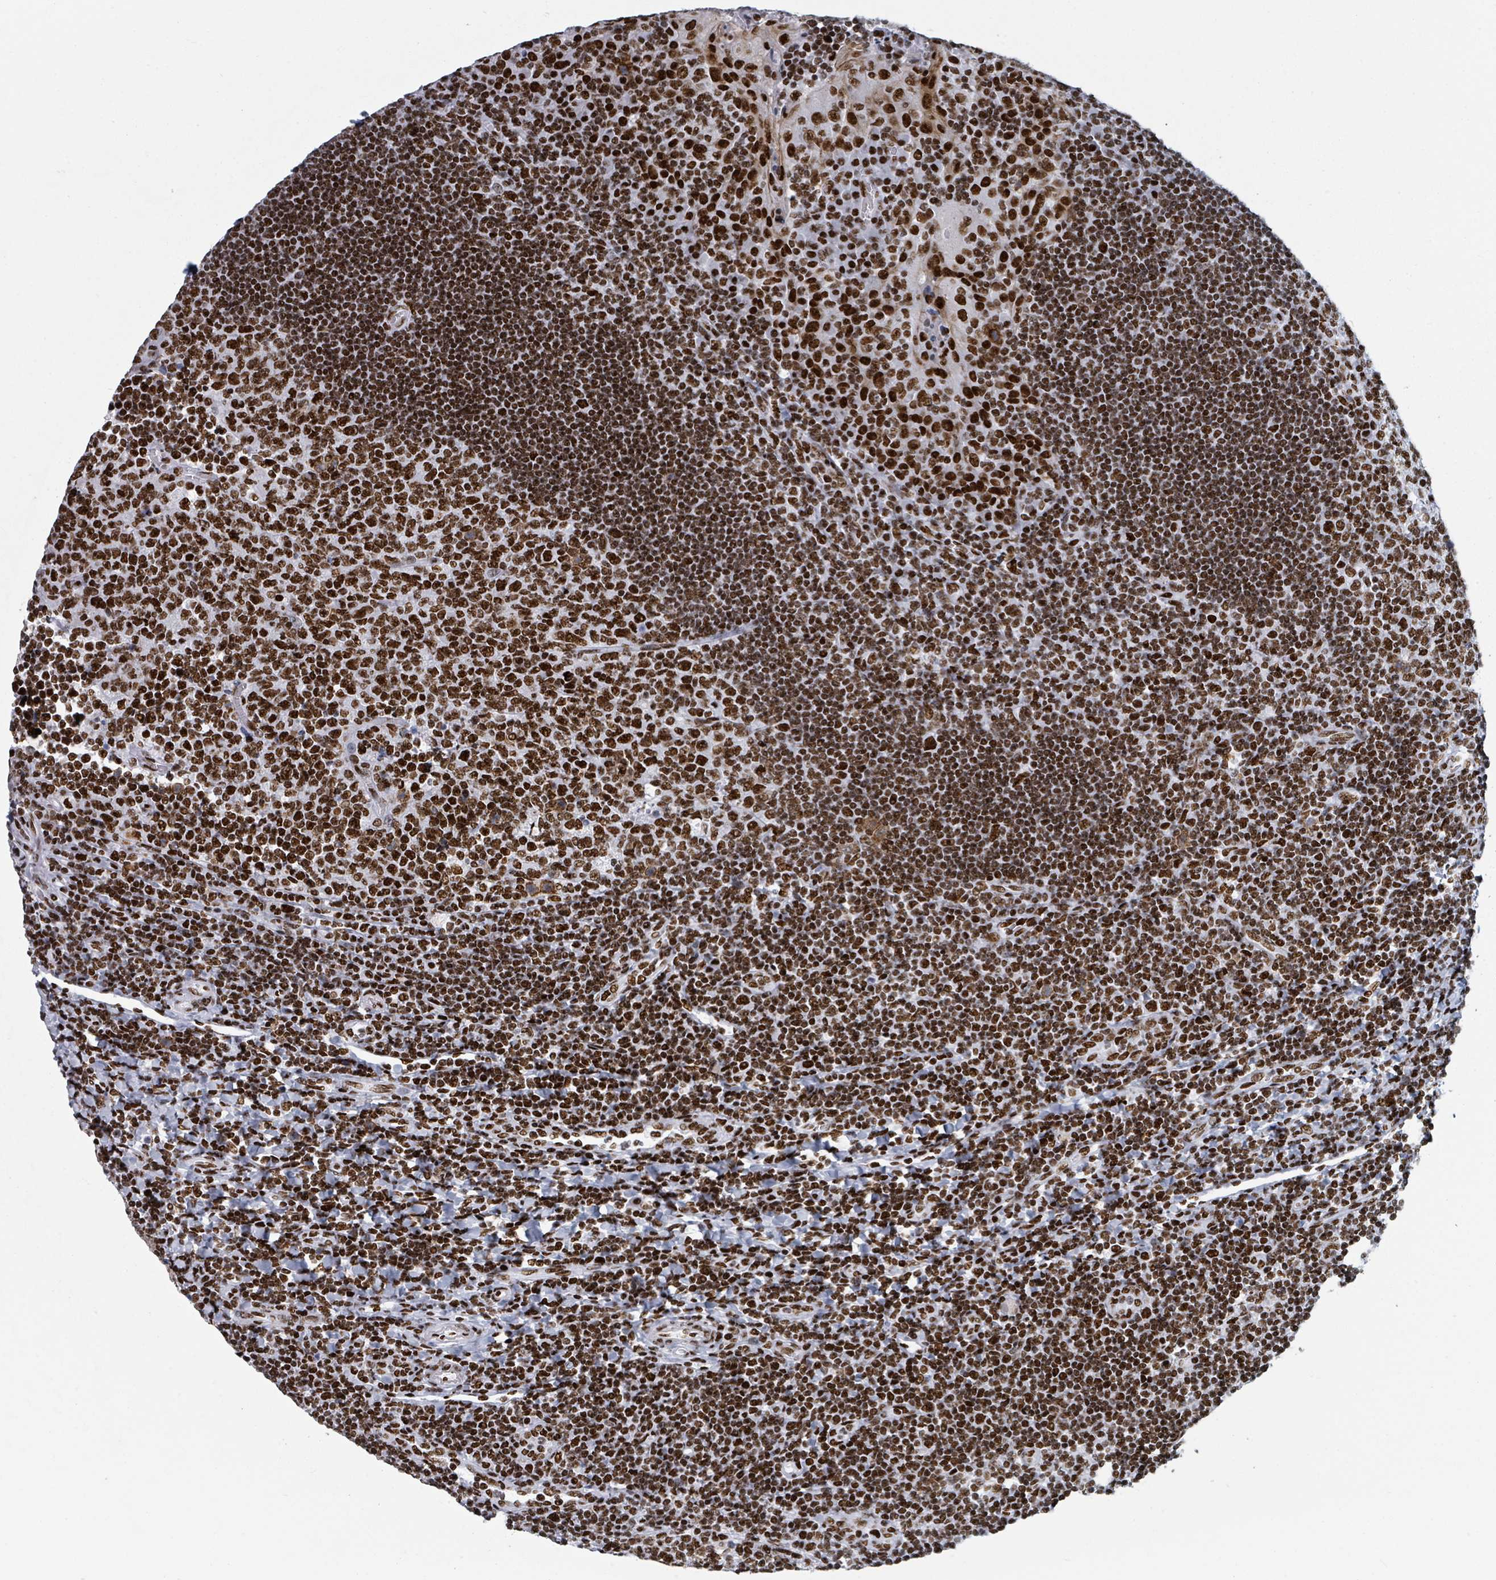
{"staining": {"intensity": "strong", "quantity": ">75%", "location": "nuclear"}, "tissue": "tonsil", "cell_type": "Germinal center cells", "image_type": "normal", "snomed": [{"axis": "morphology", "description": "Normal tissue, NOS"}, {"axis": "topography", "description": "Tonsil"}], "caption": "IHC (DAB) staining of unremarkable tonsil displays strong nuclear protein positivity in about >75% of germinal center cells. Immunohistochemistry stains the protein of interest in brown and the nuclei are stained blue.", "gene": "DHX16", "patient": {"sex": "male", "age": 17}}